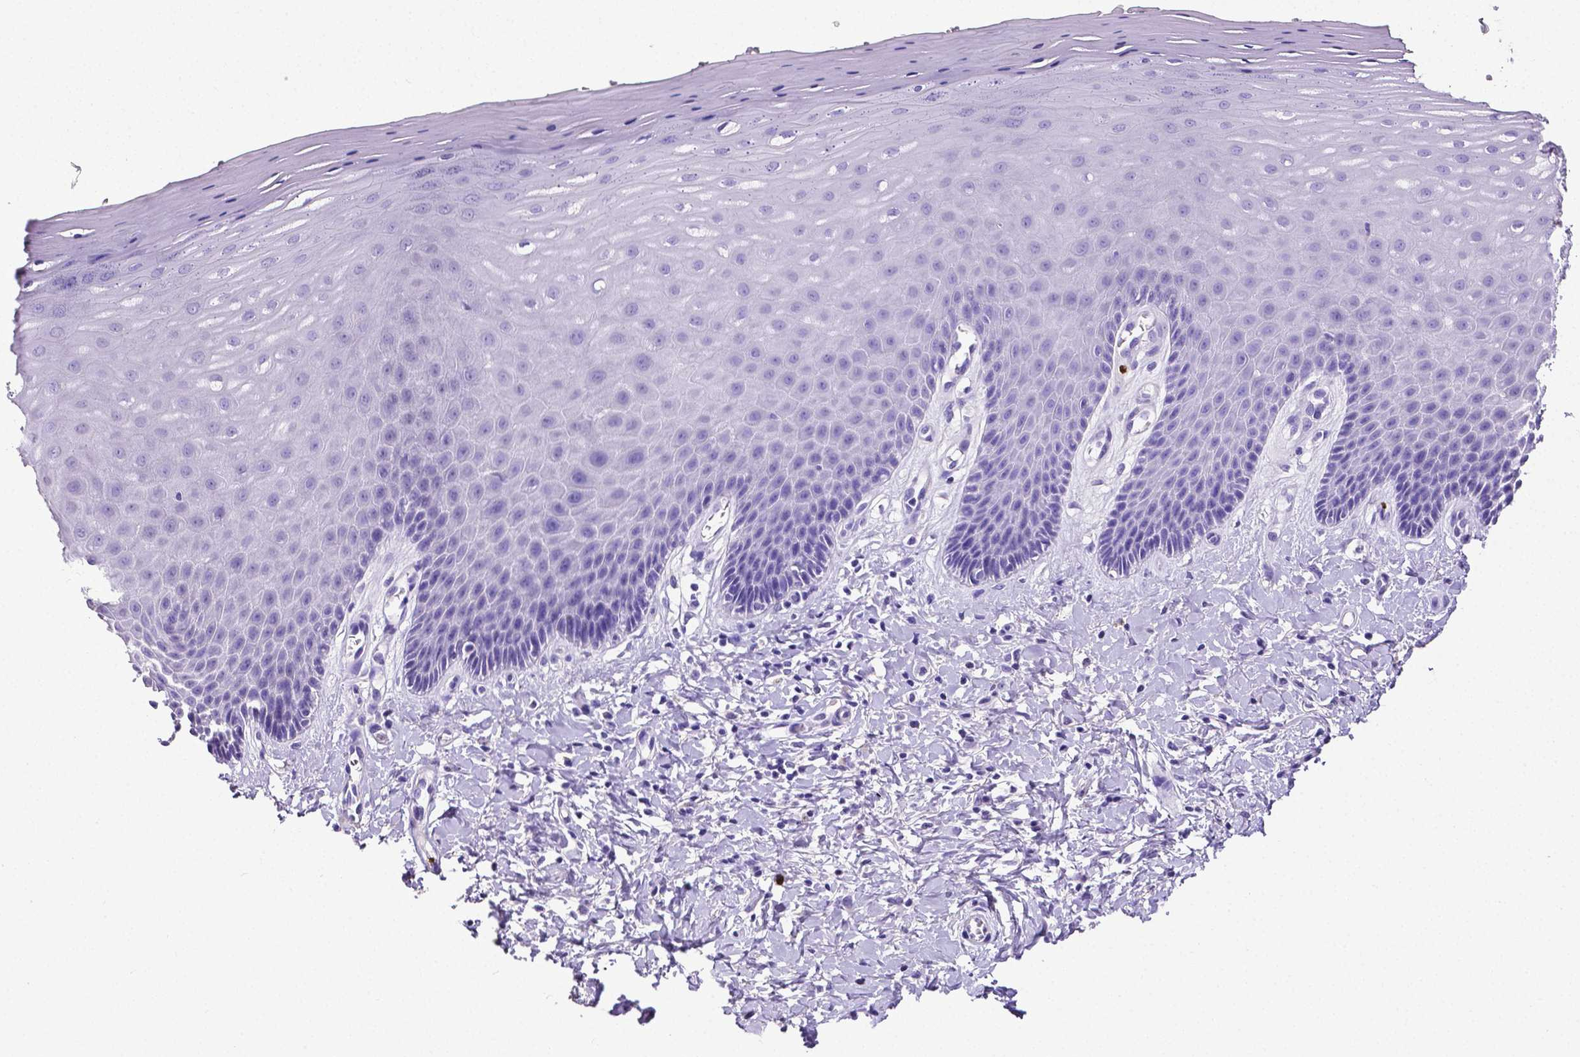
{"staining": {"intensity": "negative", "quantity": "none", "location": "none"}, "tissue": "vagina", "cell_type": "Squamous epithelial cells", "image_type": "normal", "snomed": [{"axis": "morphology", "description": "Normal tissue, NOS"}, {"axis": "topography", "description": "Vagina"}], "caption": "This is a photomicrograph of IHC staining of benign vagina, which shows no positivity in squamous epithelial cells.", "gene": "MMP9", "patient": {"sex": "female", "age": 83}}